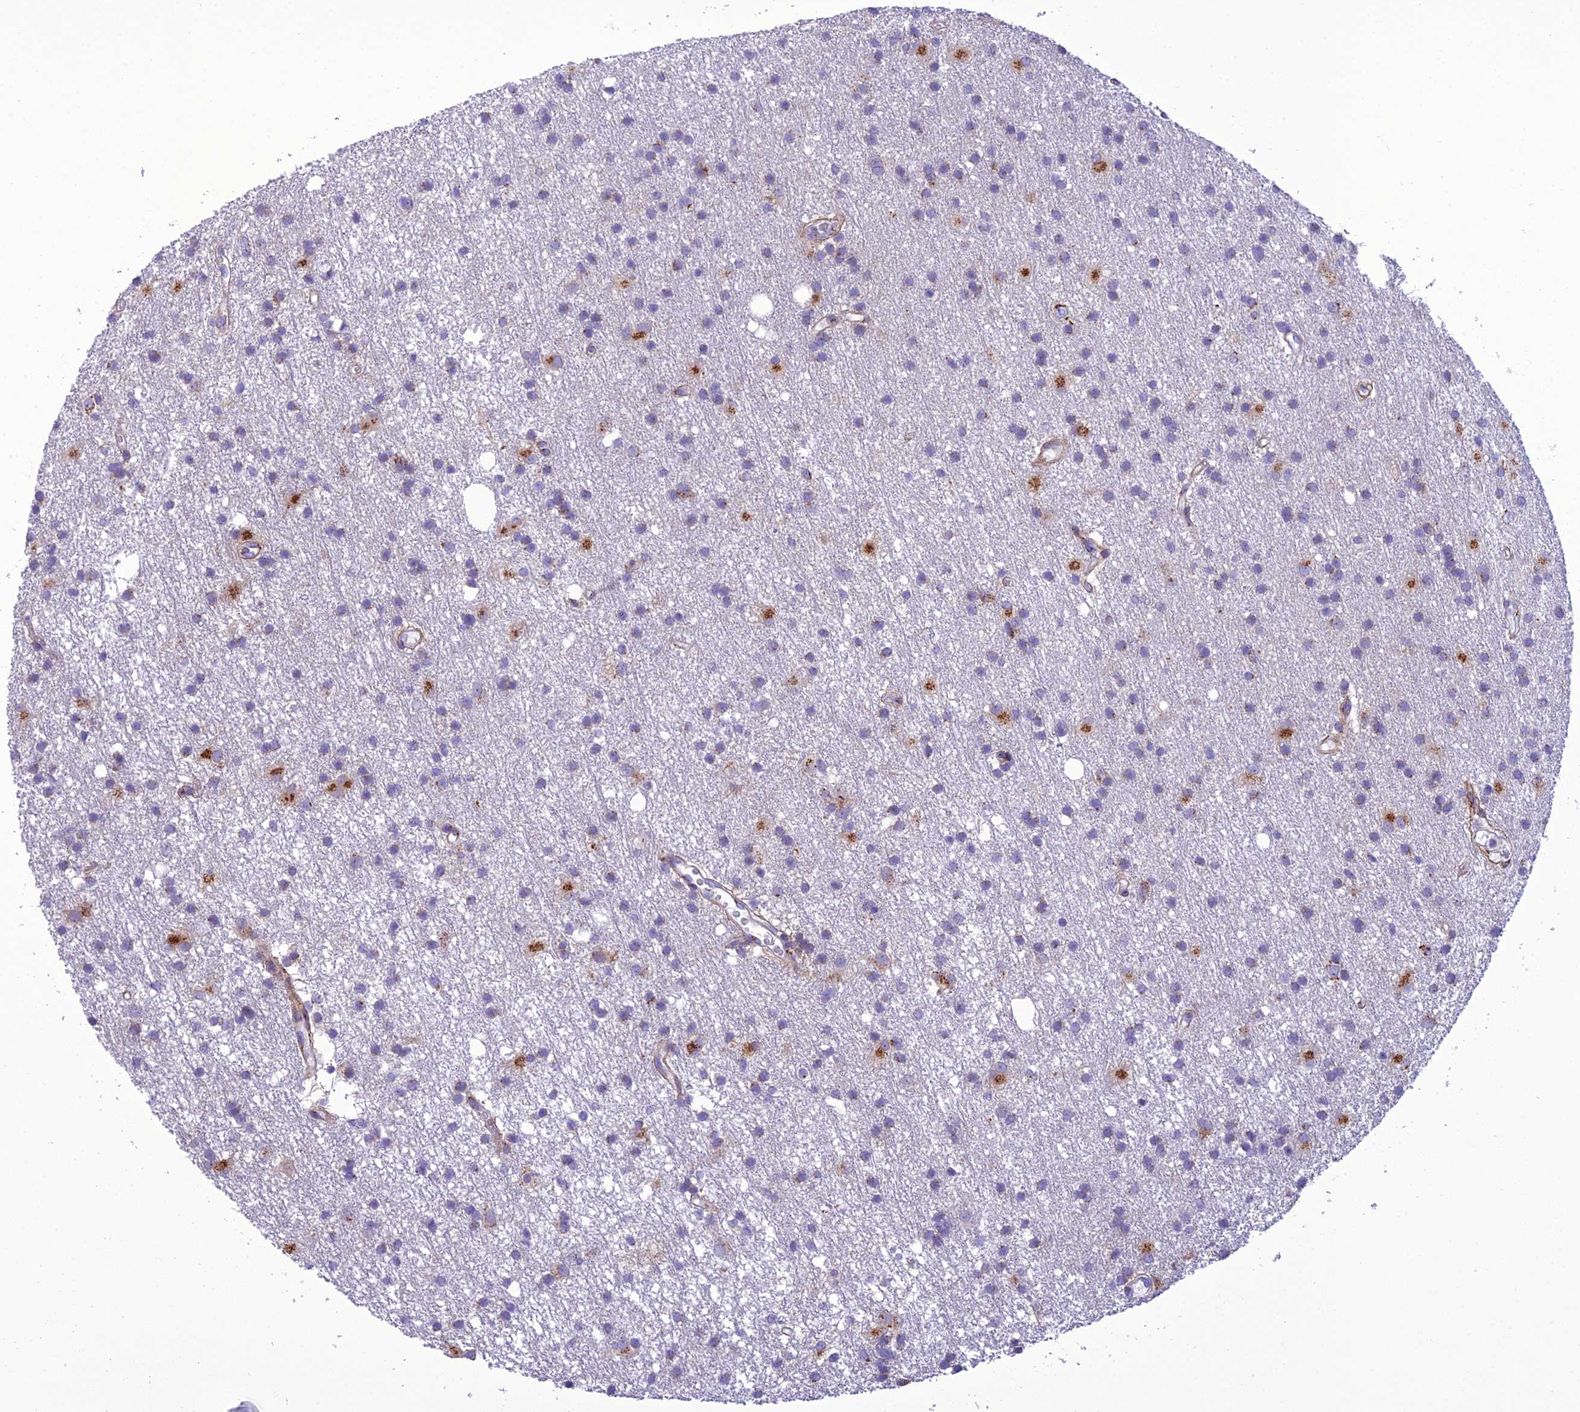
{"staining": {"intensity": "moderate", "quantity": "<25%", "location": "cytoplasmic/membranous"}, "tissue": "glioma", "cell_type": "Tumor cells", "image_type": "cancer", "snomed": [{"axis": "morphology", "description": "Glioma, malignant, High grade"}, {"axis": "topography", "description": "Brain"}], "caption": "Immunohistochemical staining of glioma demonstrates moderate cytoplasmic/membranous protein staining in approximately <25% of tumor cells.", "gene": "GOLM2", "patient": {"sex": "male", "age": 77}}